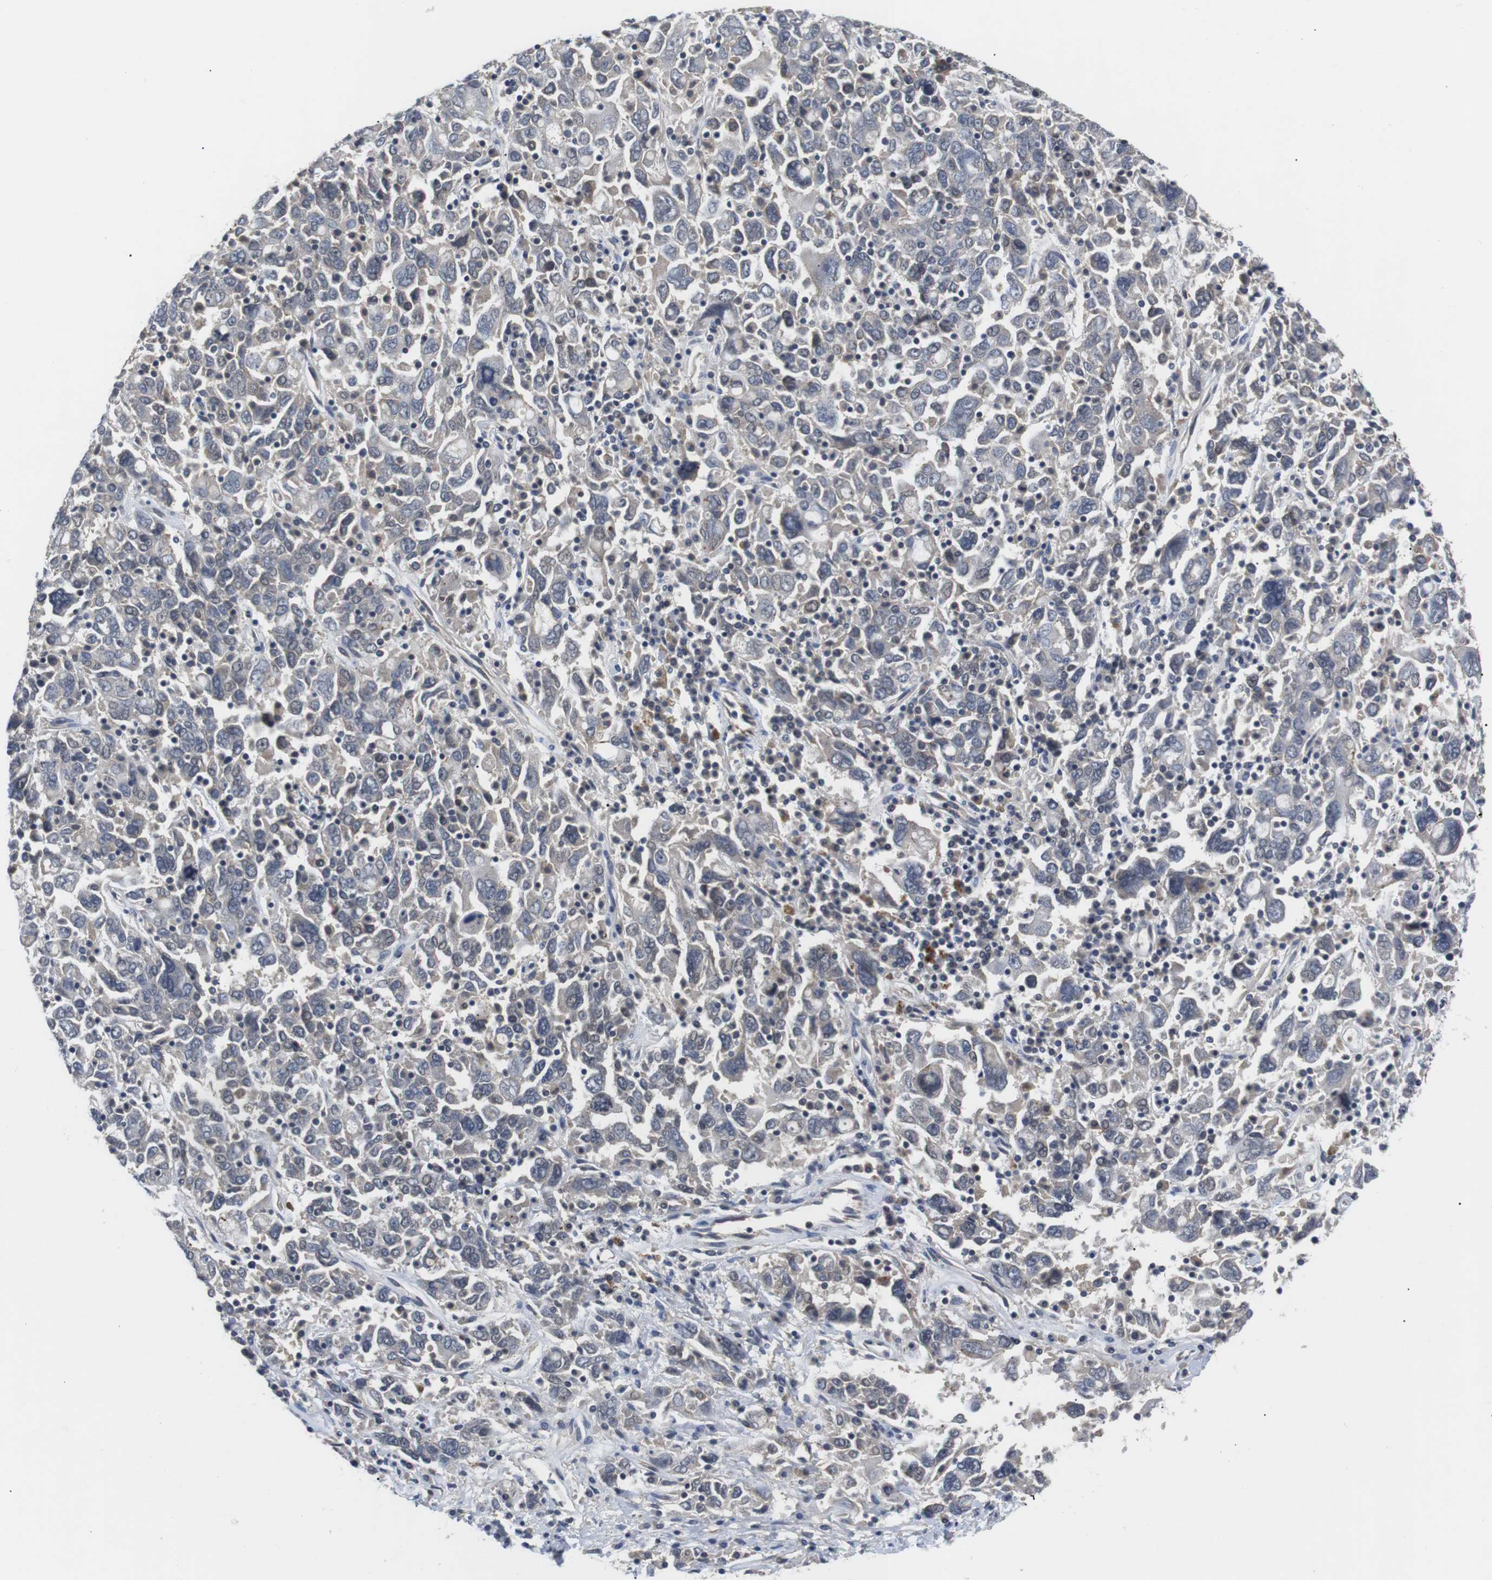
{"staining": {"intensity": "negative", "quantity": "none", "location": "none"}, "tissue": "ovarian cancer", "cell_type": "Tumor cells", "image_type": "cancer", "snomed": [{"axis": "morphology", "description": "Carcinoma, endometroid"}, {"axis": "topography", "description": "Ovary"}], "caption": "Tumor cells show no significant expression in ovarian cancer (endometroid carcinoma).", "gene": "NECTIN1", "patient": {"sex": "female", "age": 62}}